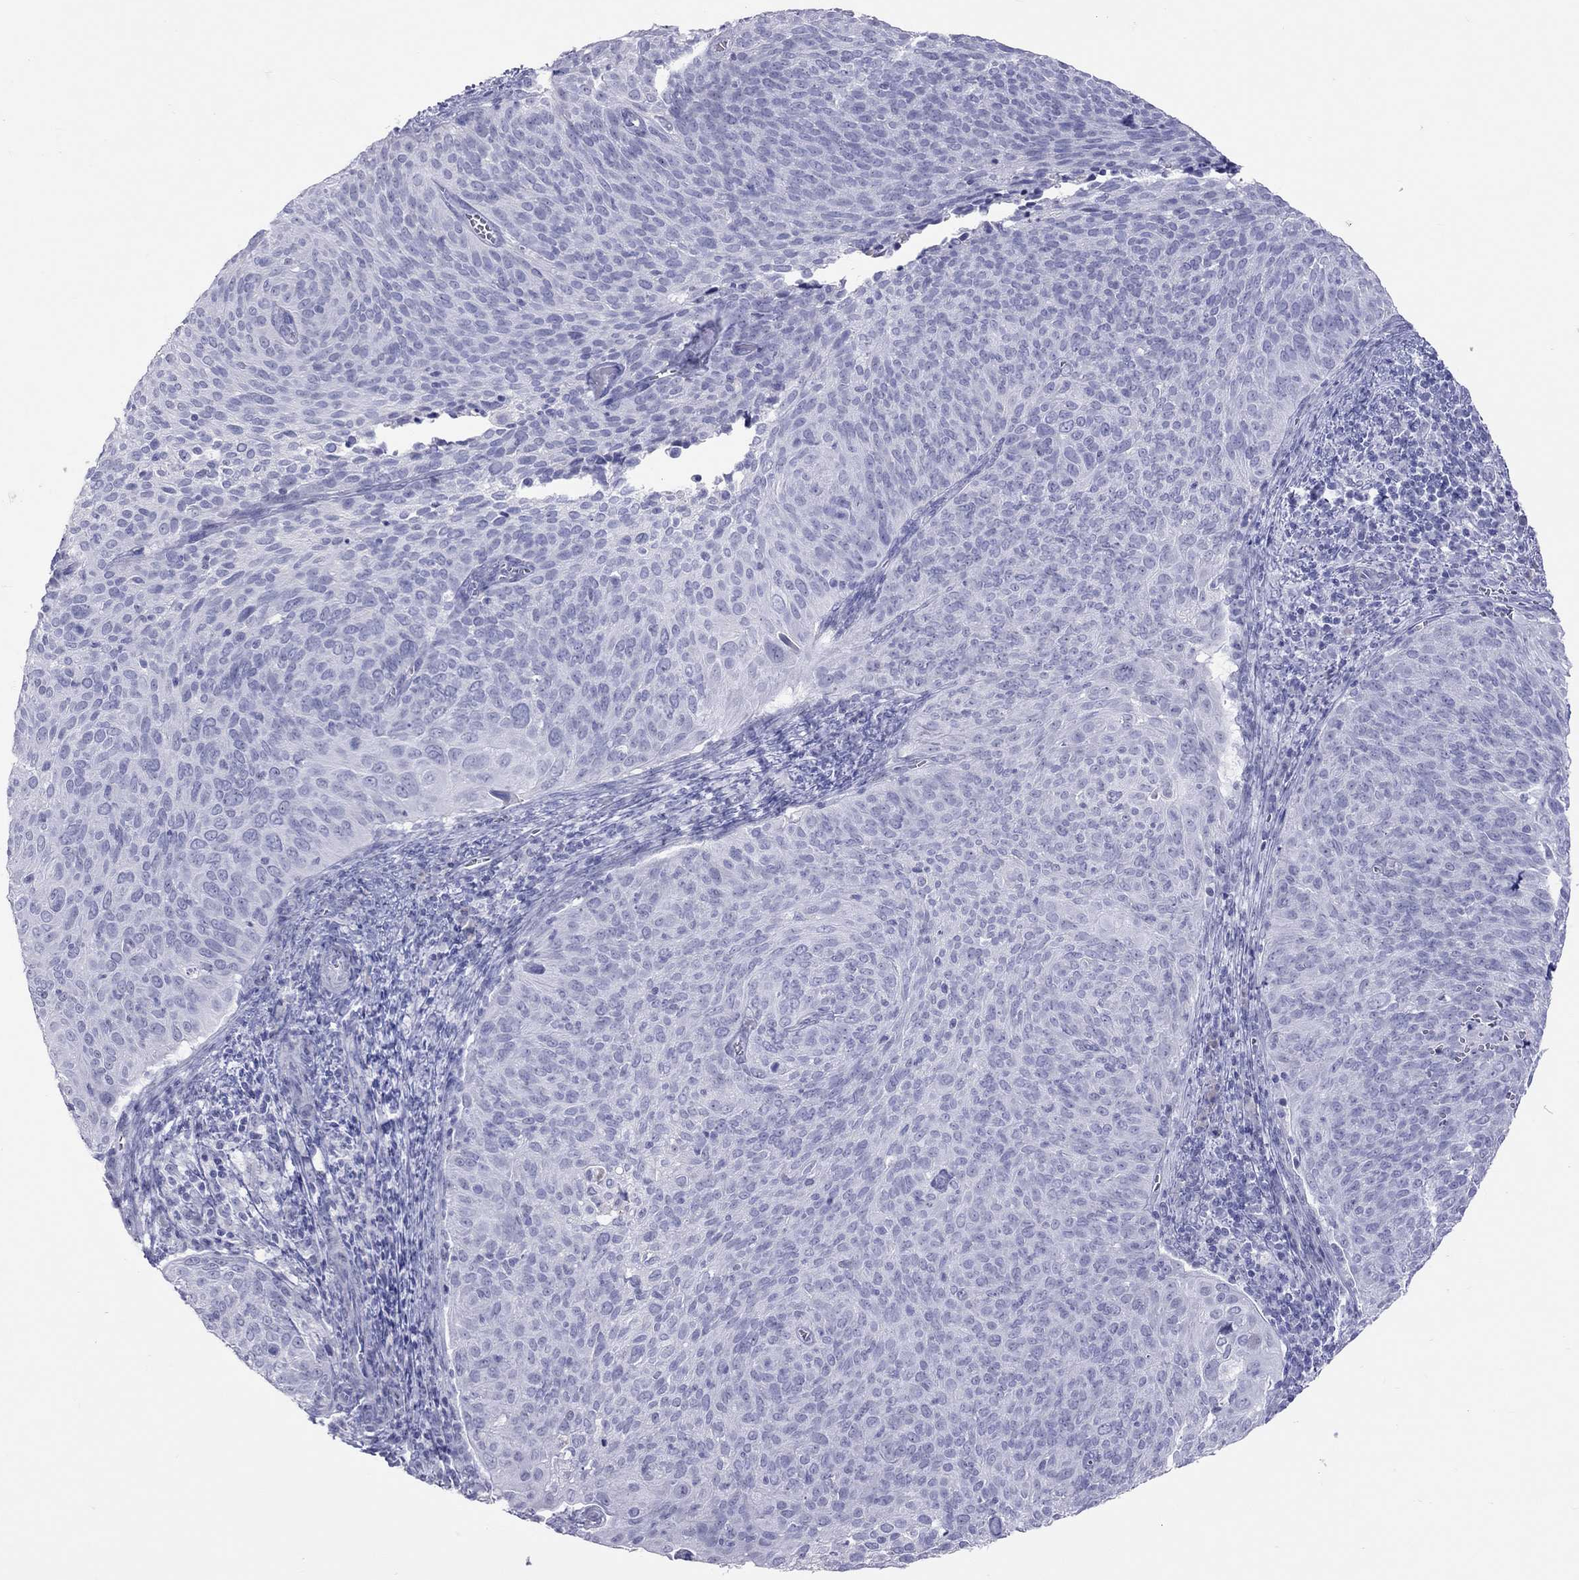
{"staining": {"intensity": "negative", "quantity": "none", "location": "none"}, "tissue": "cervical cancer", "cell_type": "Tumor cells", "image_type": "cancer", "snomed": [{"axis": "morphology", "description": "Squamous cell carcinoma, NOS"}, {"axis": "topography", "description": "Cervix"}], "caption": "The micrograph demonstrates no significant expression in tumor cells of squamous cell carcinoma (cervical).", "gene": "STAG3", "patient": {"sex": "female", "age": 39}}